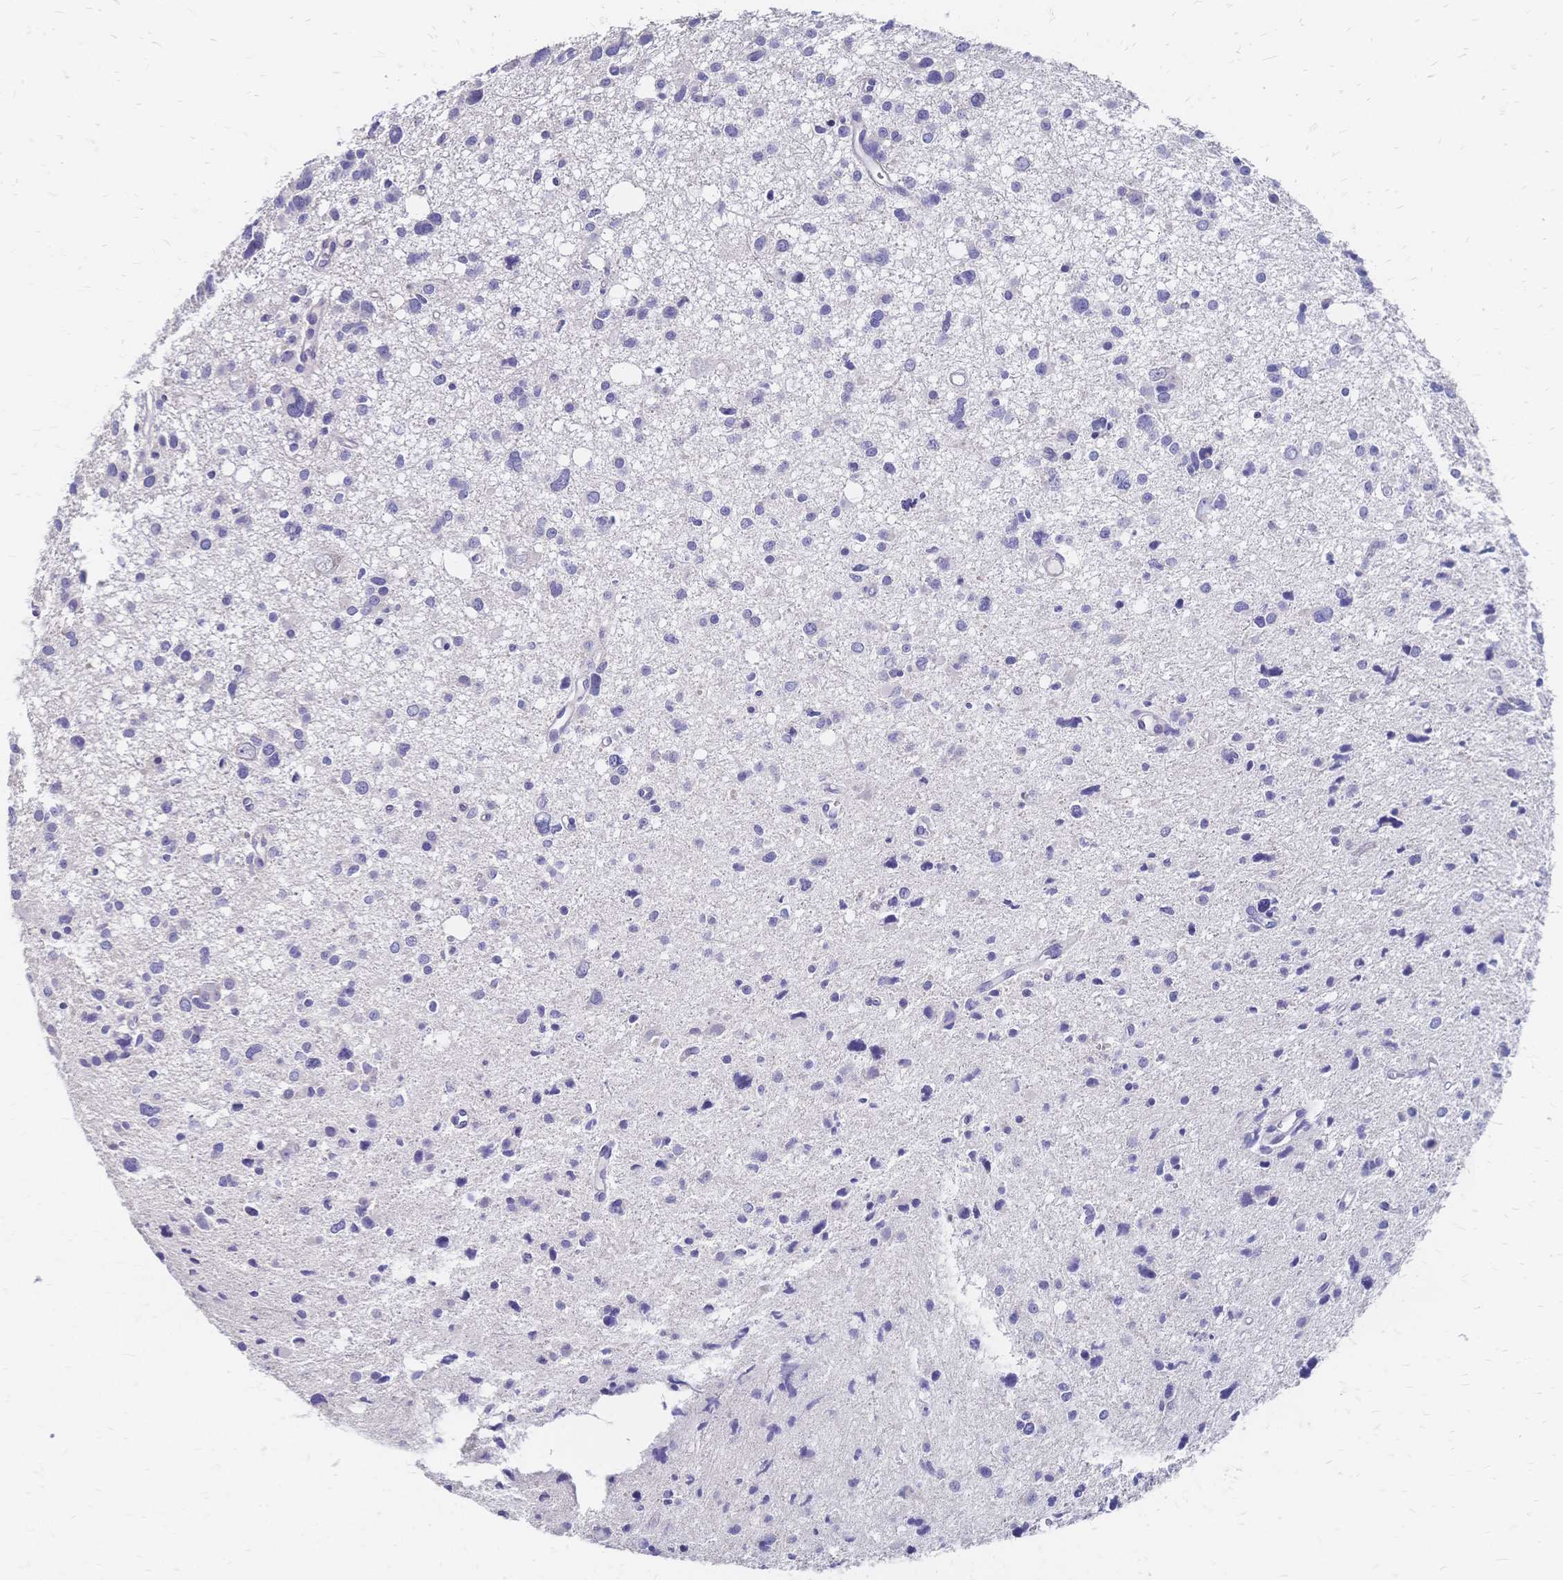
{"staining": {"intensity": "negative", "quantity": "none", "location": "none"}, "tissue": "glioma", "cell_type": "Tumor cells", "image_type": "cancer", "snomed": [{"axis": "morphology", "description": "Glioma, malignant, High grade"}, {"axis": "topography", "description": "Brain"}], "caption": "This is an immunohistochemistry (IHC) histopathology image of human glioma. There is no expression in tumor cells.", "gene": "DTNB", "patient": {"sex": "male", "age": 23}}